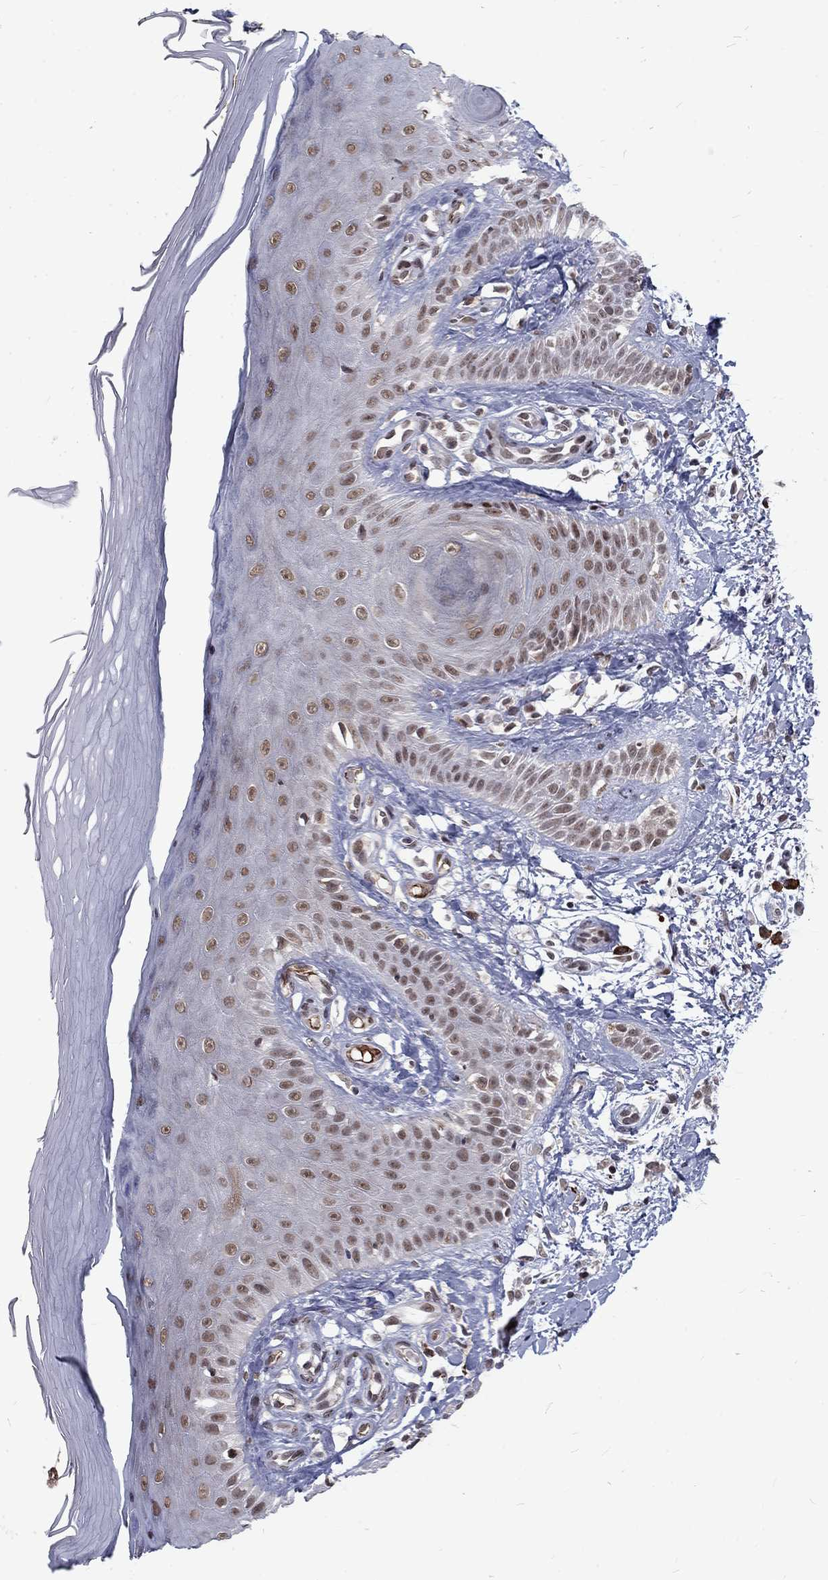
{"staining": {"intensity": "negative", "quantity": "none", "location": "none"}, "tissue": "skin", "cell_type": "Fibroblasts", "image_type": "normal", "snomed": [{"axis": "morphology", "description": "Normal tissue, NOS"}, {"axis": "morphology", "description": "Inflammation, NOS"}, {"axis": "morphology", "description": "Fibrosis, NOS"}, {"axis": "topography", "description": "Skin"}], "caption": "Immunohistochemistry (IHC) of benign skin reveals no expression in fibroblasts.", "gene": "TCEAL1", "patient": {"sex": "male", "age": 71}}